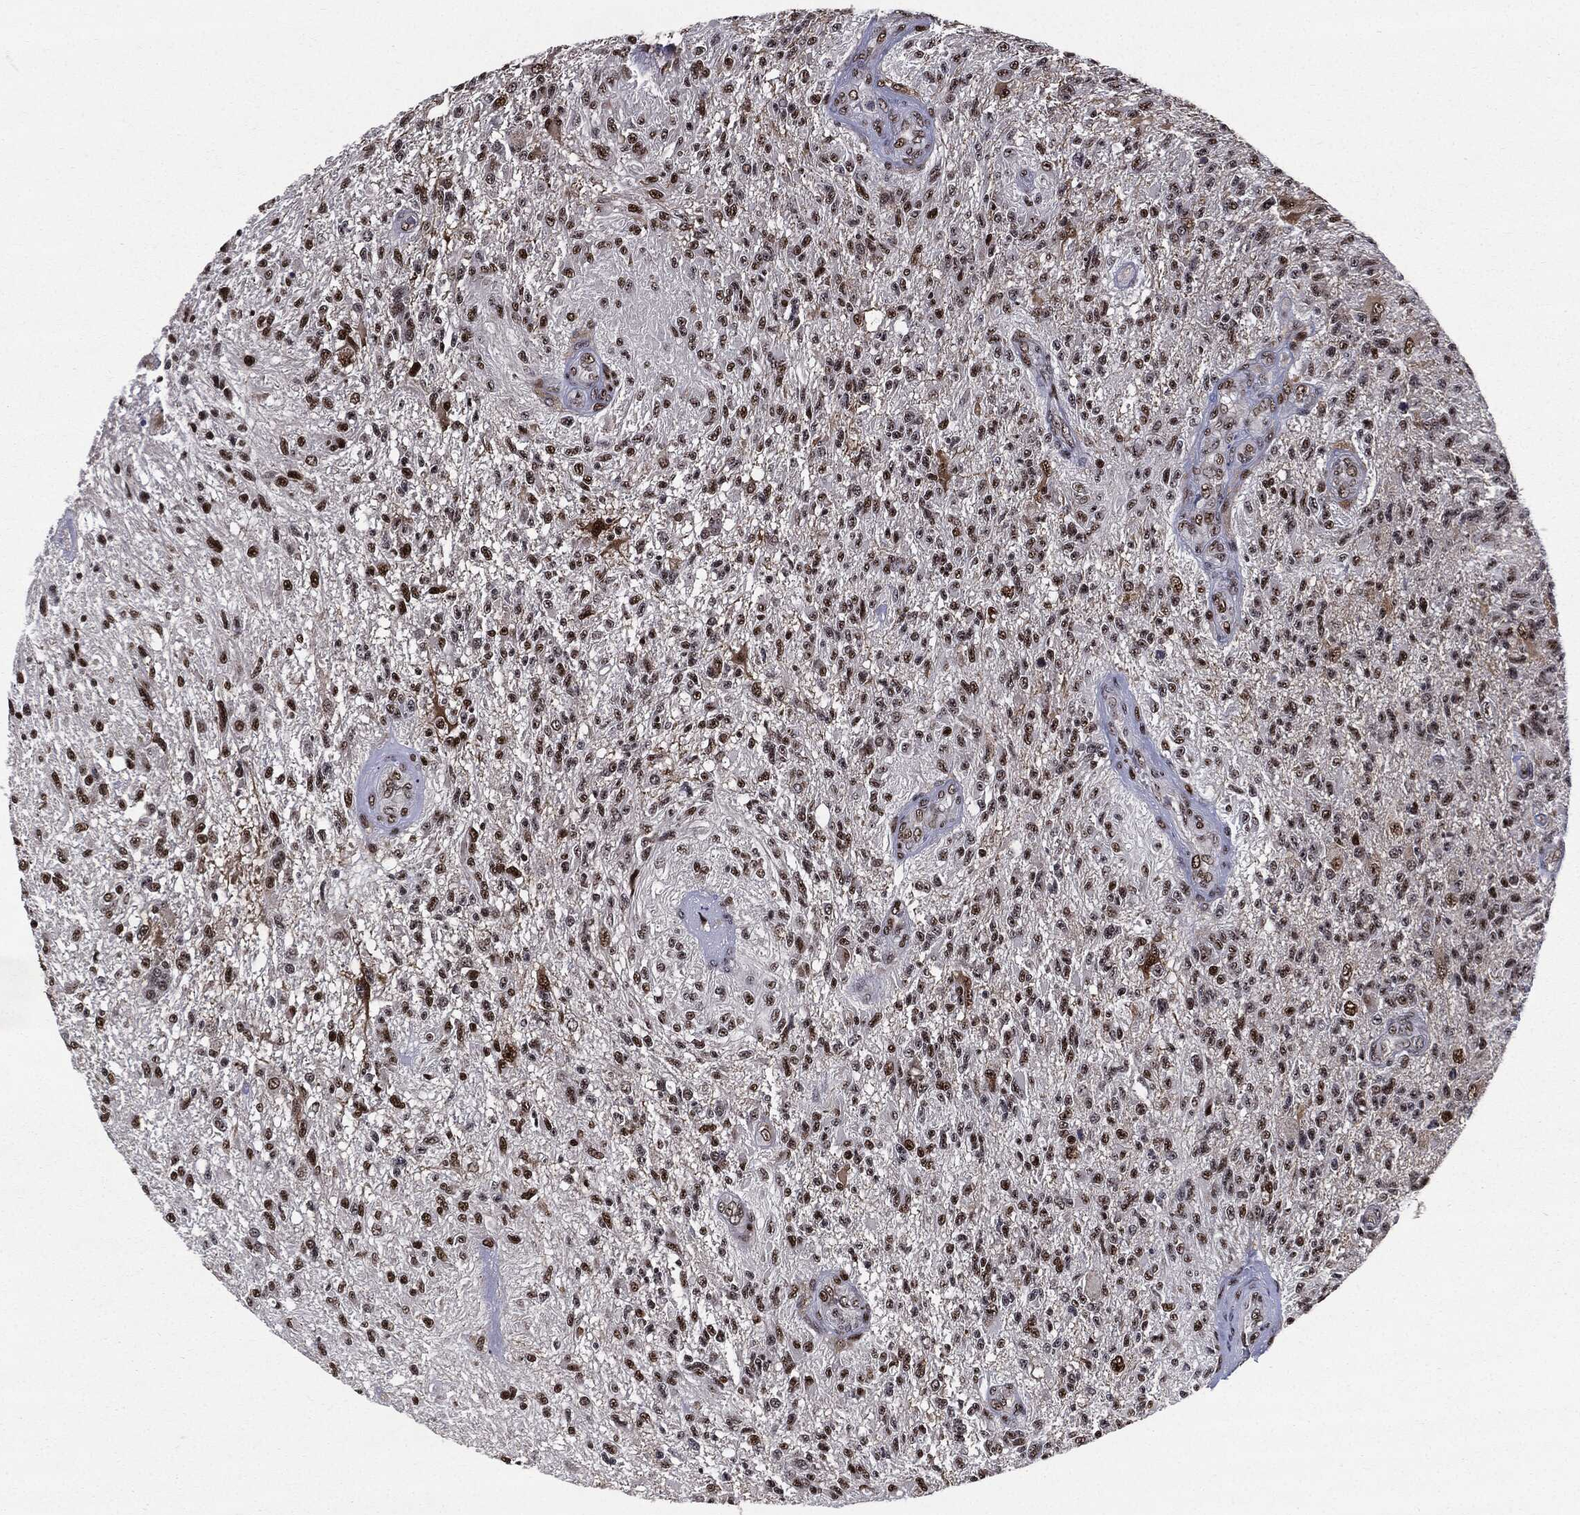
{"staining": {"intensity": "moderate", "quantity": "25%-75%", "location": "nuclear"}, "tissue": "glioma", "cell_type": "Tumor cells", "image_type": "cancer", "snomed": [{"axis": "morphology", "description": "Glioma, malignant, High grade"}, {"axis": "topography", "description": "Brain"}], "caption": "The image reveals immunohistochemical staining of glioma. There is moderate nuclear expression is appreciated in approximately 25%-75% of tumor cells.", "gene": "JUN", "patient": {"sex": "male", "age": 56}}